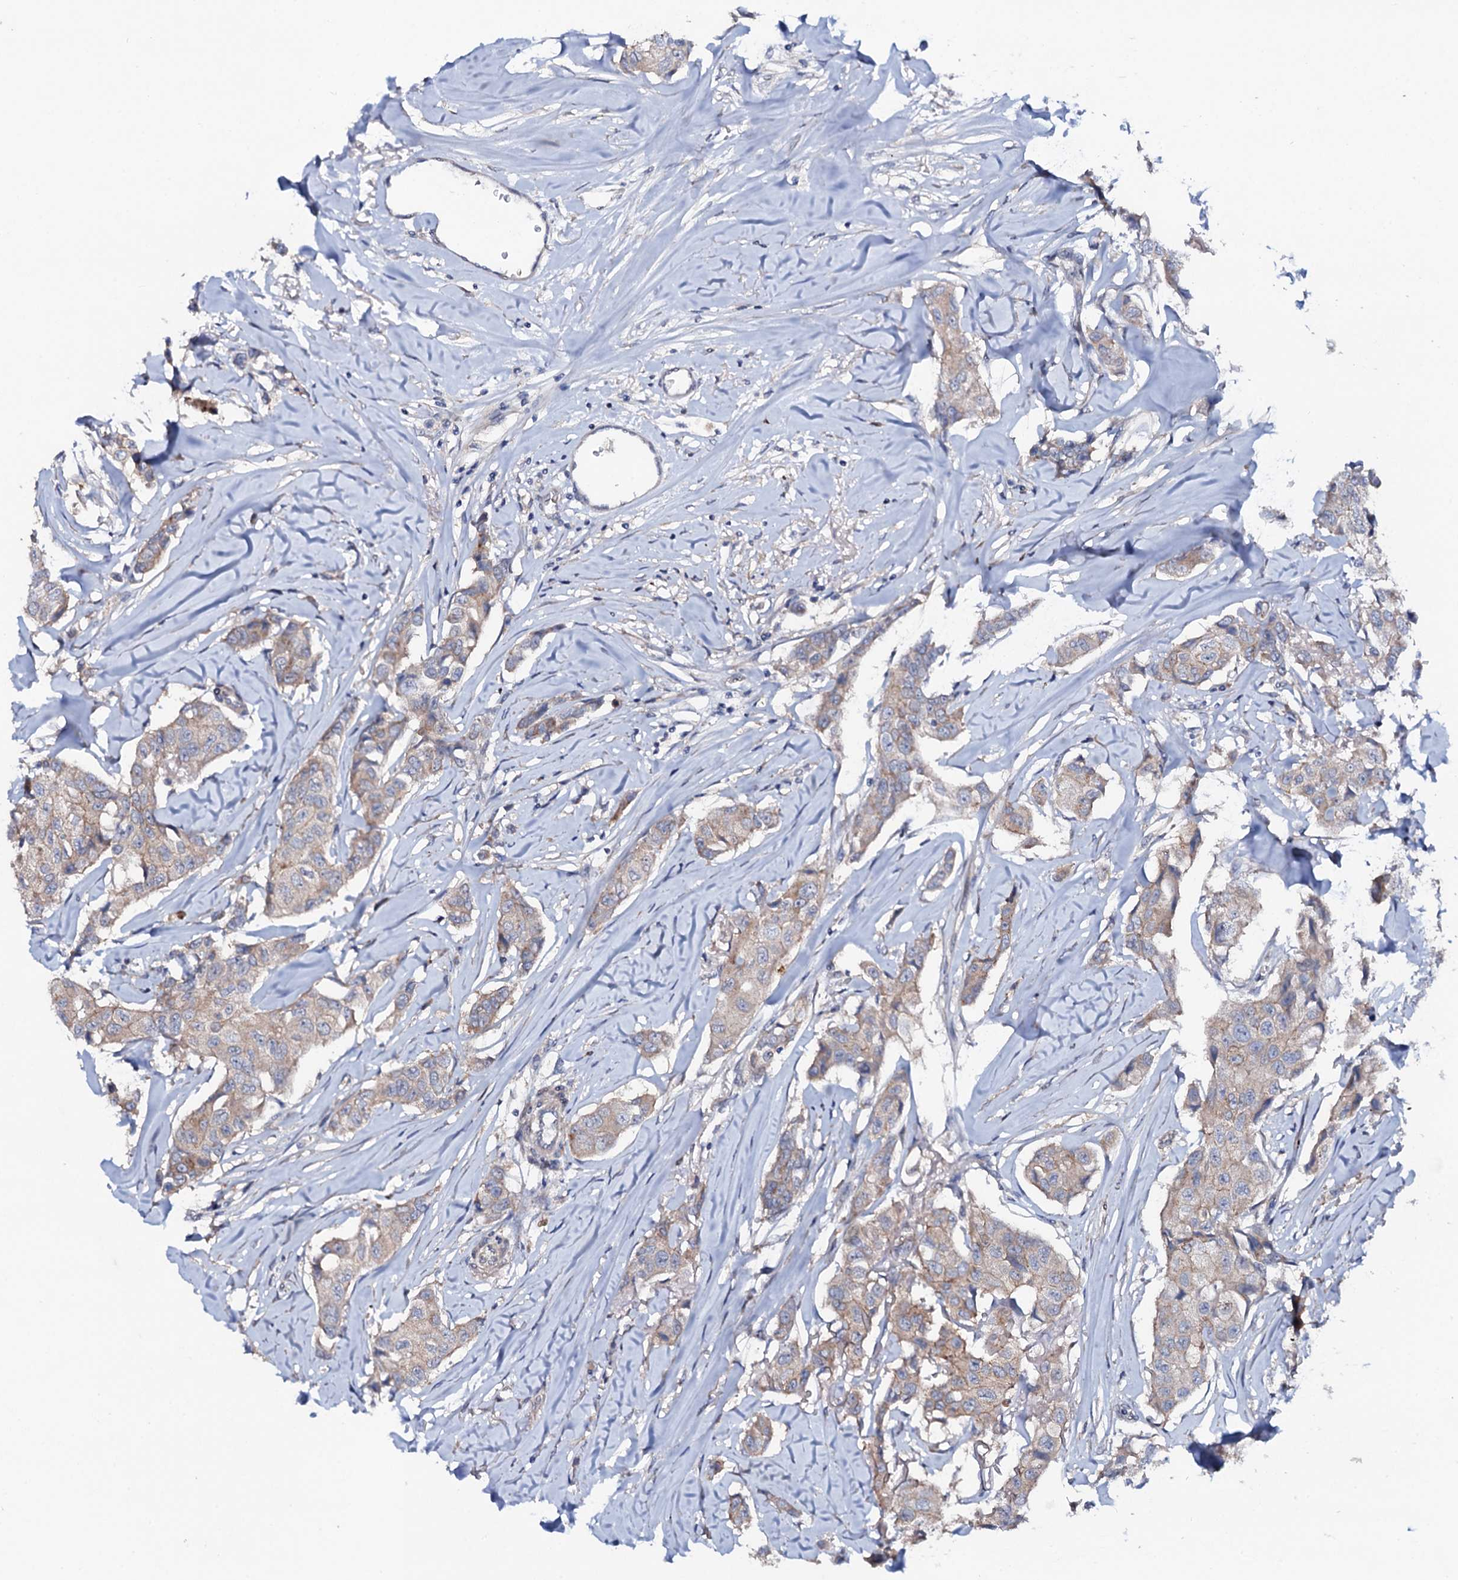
{"staining": {"intensity": "weak", "quantity": "25%-75%", "location": "cytoplasmic/membranous"}, "tissue": "breast cancer", "cell_type": "Tumor cells", "image_type": "cancer", "snomed": [{"axis": "morphology", "description": "Duct carcinoma"}, {"axis": "topography", "description": "Breast"}], "caption": "Immunohistochemistry (IHC) micrograph of neoplastic tissue: breast cancer (infiltrating ductal carcinoma) stained using immunohistochemistry reveals low levels of weak protein expression localized specifically in the cytoplasmic/membranous of tumor cells, appearing as a cytoplasmic/membranous brown color.", "gene": "COG6", "patient": {"sex": "female", "age": 80}}